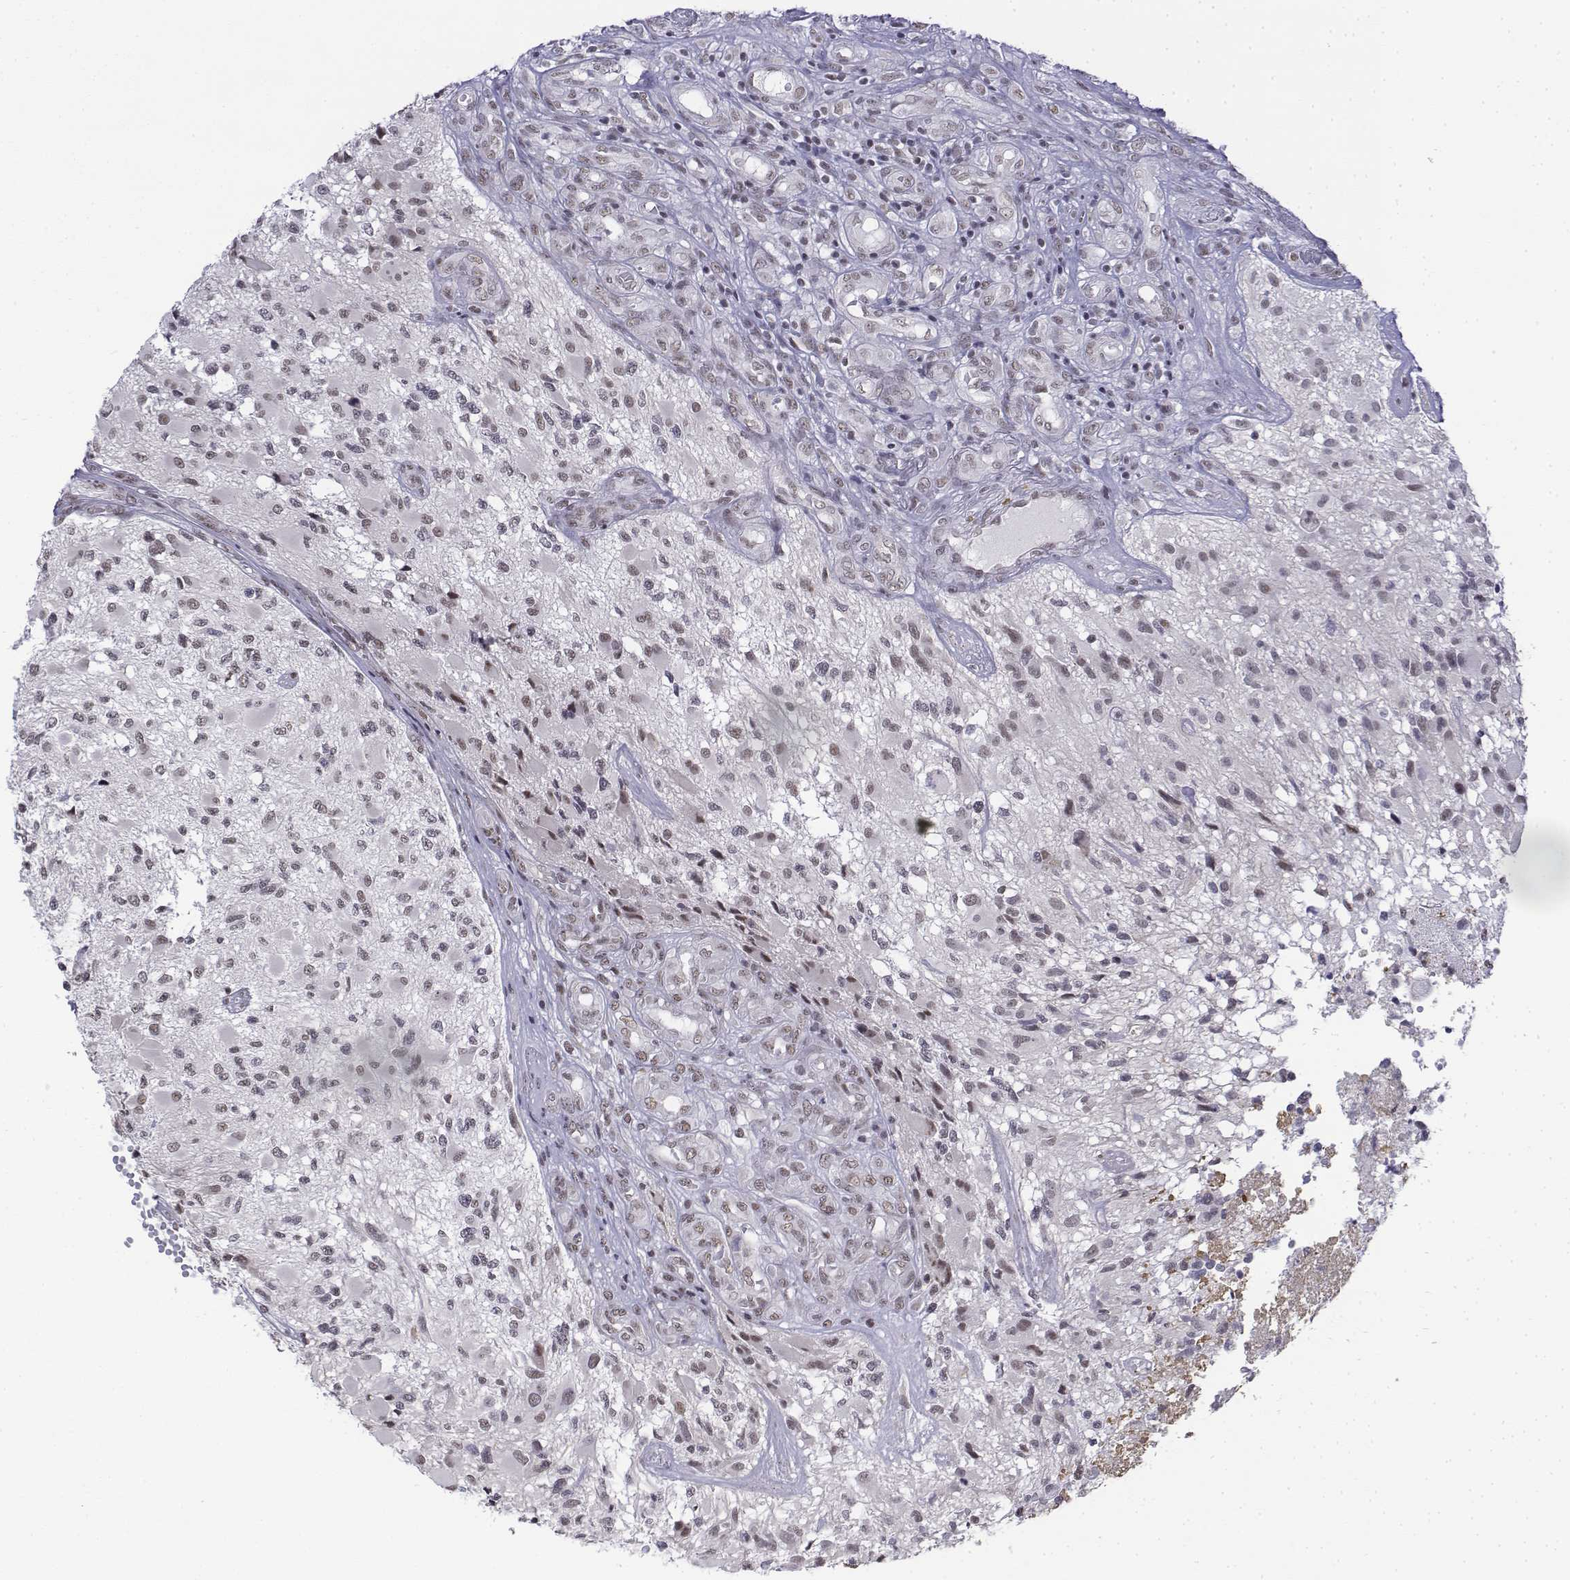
{"staining": {"intensity": "weak", "quantity": ">75%", "location": "nuclear"}, "tissue": "glioma", "cell_type": "Tumor cells", "image_type": "cancer", "snomed": [{"axis": "morphology", "description": "Glioma, malignant, High grade"}, {"axis": "topography", "description": "Brain"}], "caption": "Immunohistochemistry (IHC) (DAB) staining of human malignant glioma (high-grade) reveals weak nuclear protein positivity in approximately >75% of tumor cells.", "gene": "SETD1A", "patient": {"sex": "female", "age": 63}}